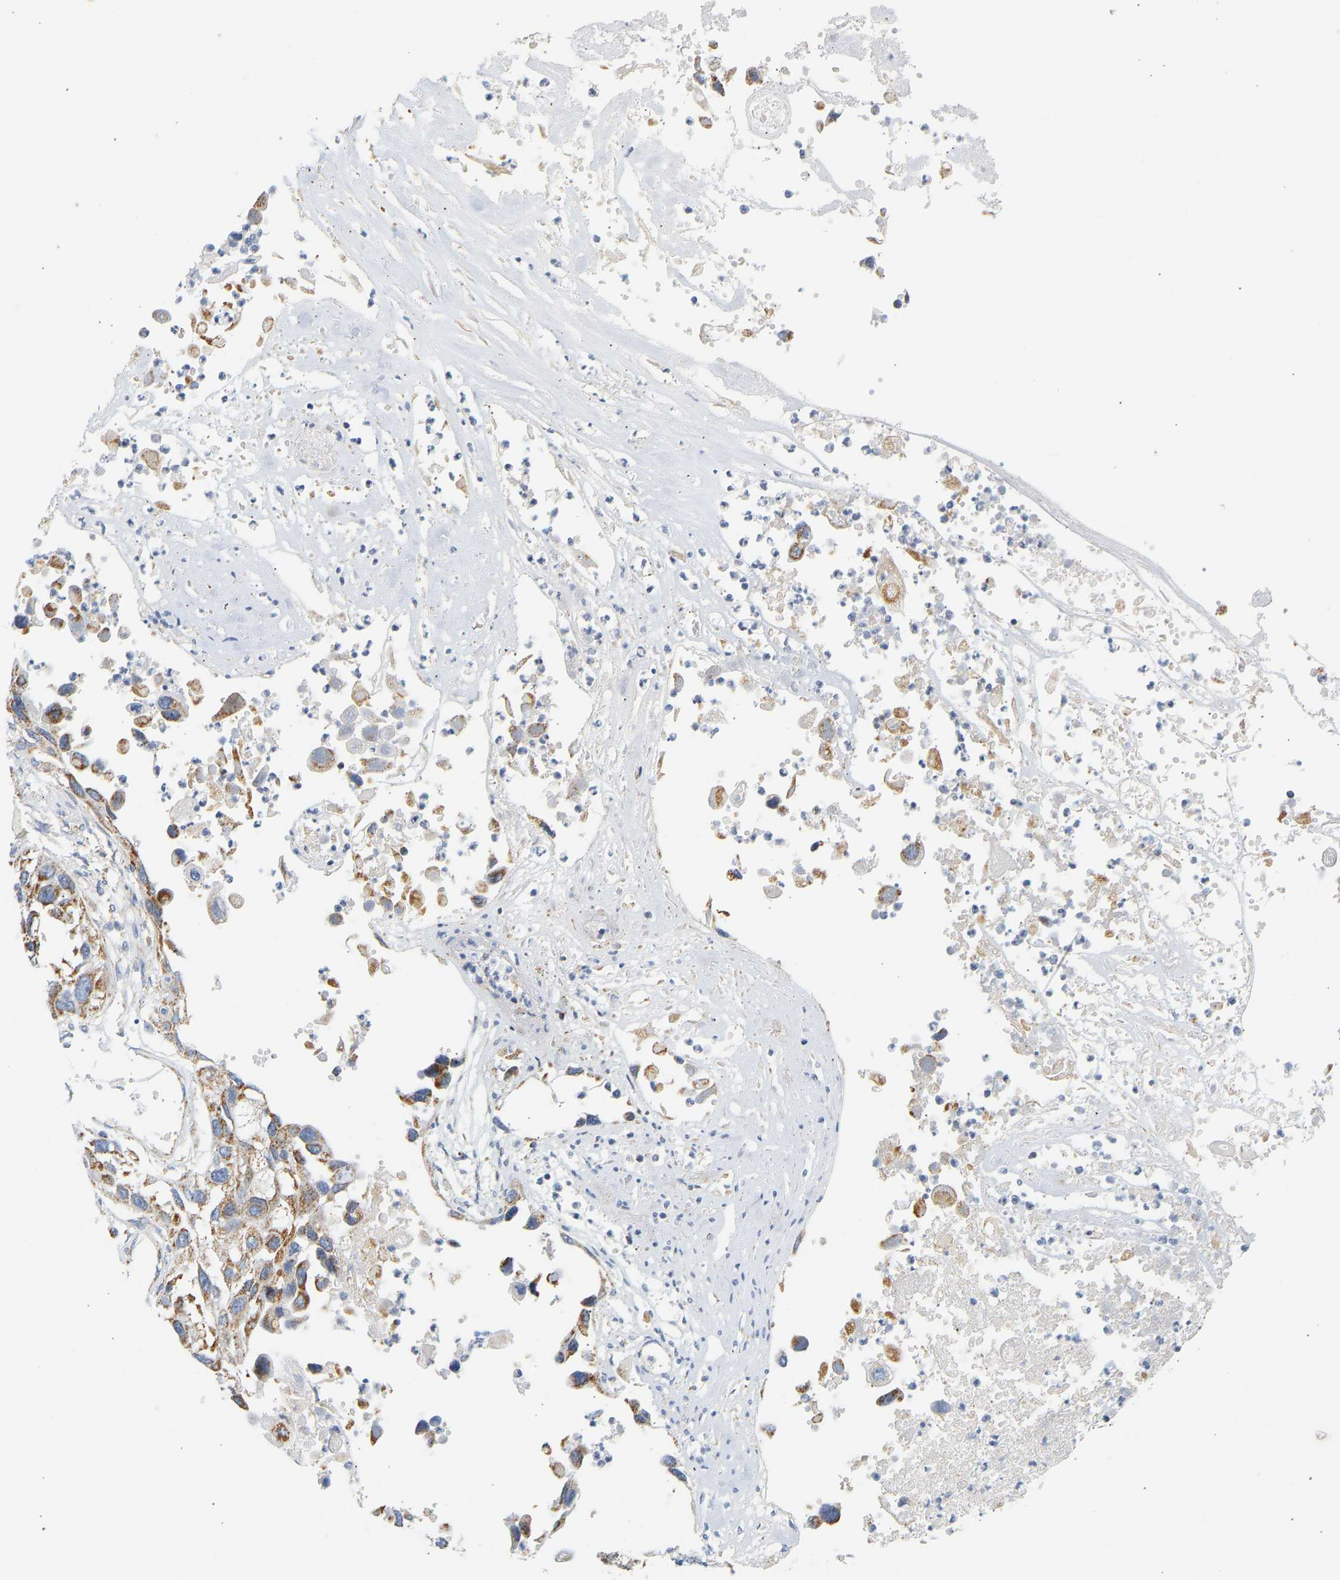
{"staining": {"intensity": "moderate", "quantity": ">75%", "location": "cytoplasmic/membranous"}, "tissue": "lung cancer", "cell_type": "Tumor cells", "image_type": "cancer", "snomed": [{"axis": "morphology", "description": "Squamous cell carcinoma, NOS"}, {"axis": "topography", "description": "Lung"}], "caption": "A brown stain highlights moderate cytoplasmic/membranous positivity of a protein in lung cancer (squamous cell carcinoma) tumor cells. The staining is performed using DAB brown chromogen to label protein expression. The nuclei are counter-stained blue using hematoxylin.", "gene": "GRPEL2", "patient": {"sex": "male", "age": 71}}